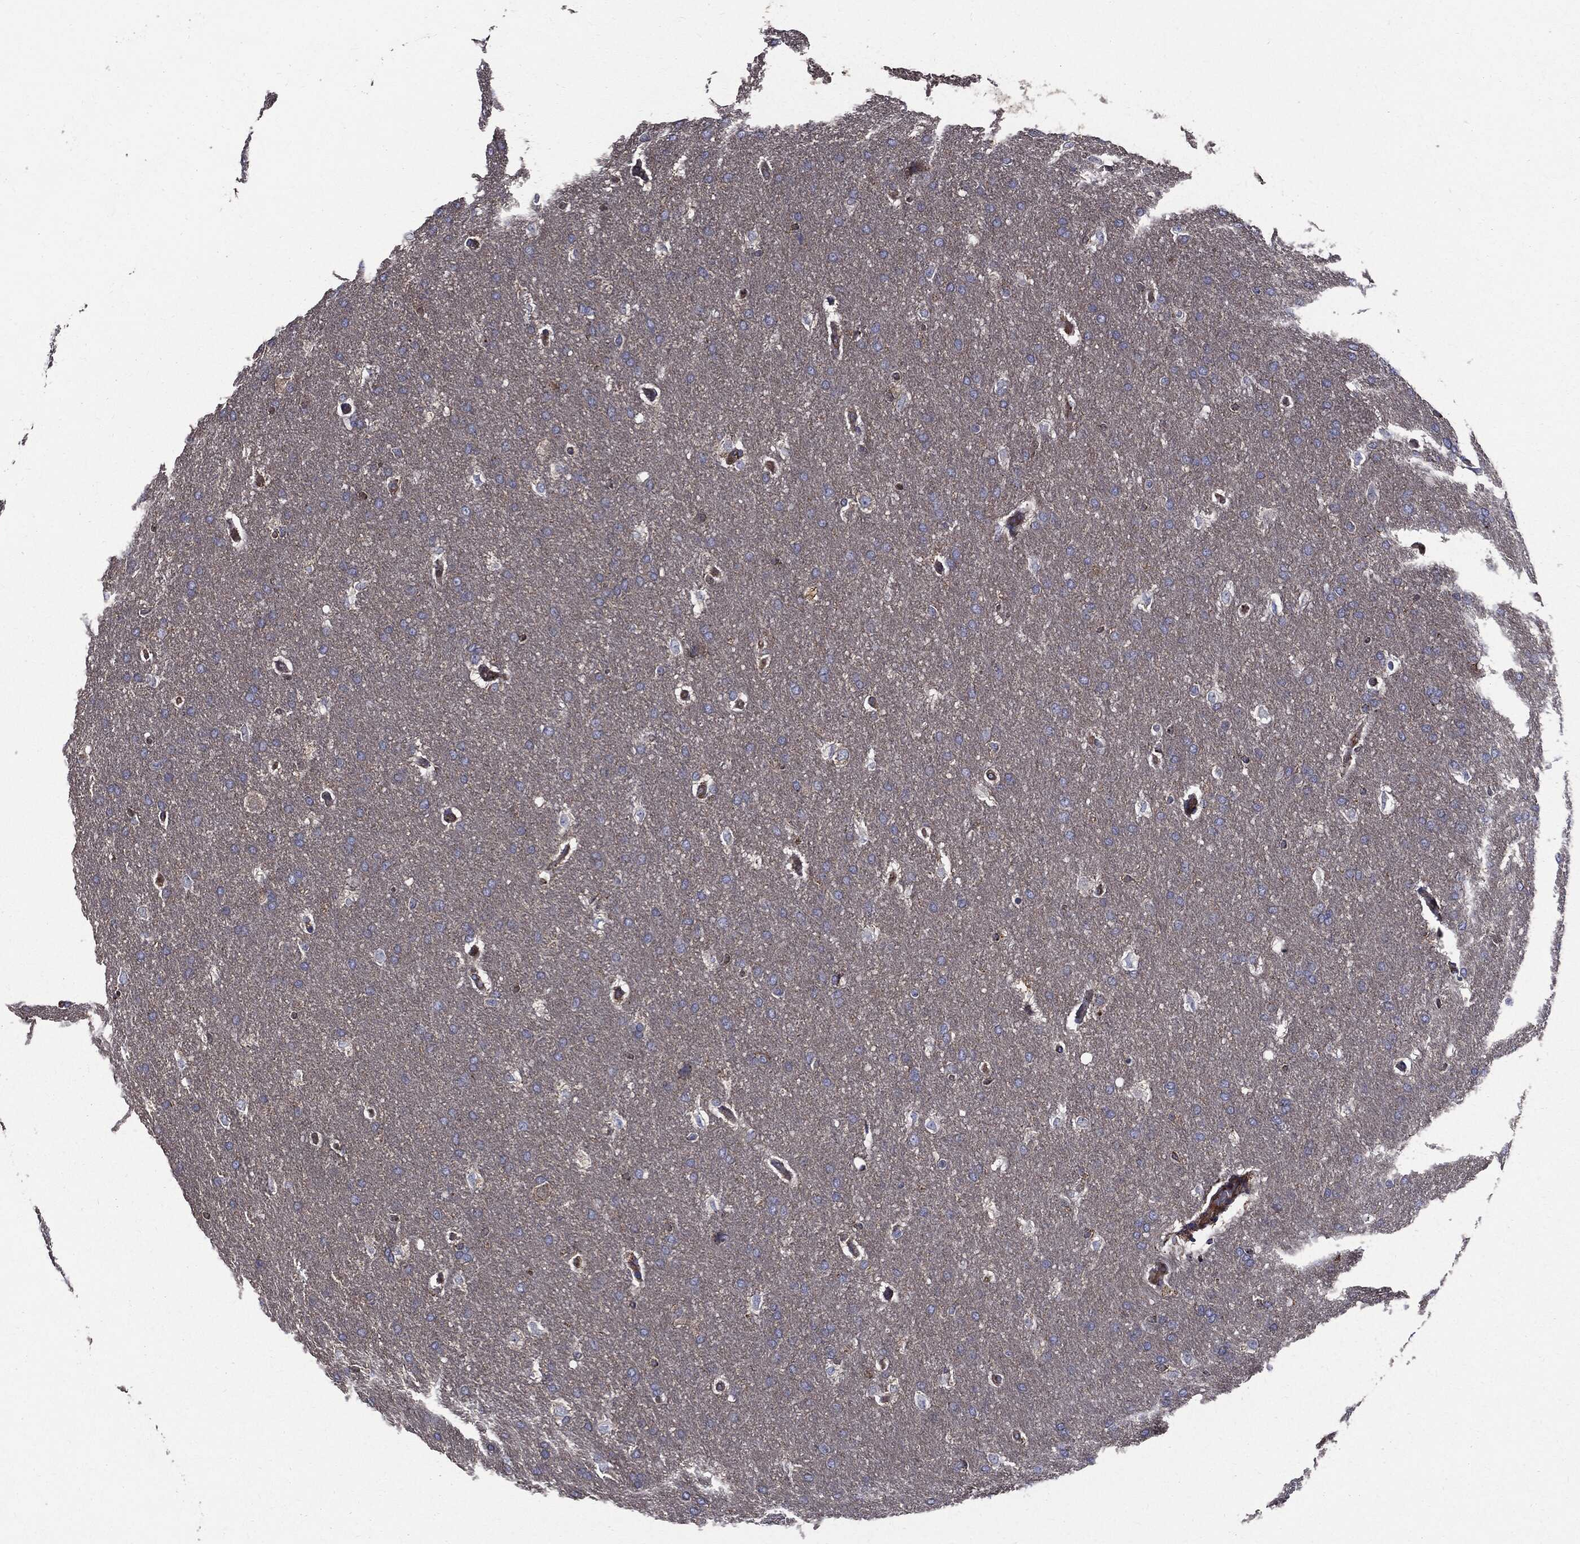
{"staining": {"intensity": "negative", "quantity": "none", "location": "none"}, "tissue": "glioma", "cell_type": "Tumor cells", "image_type": "cancer", "snomed": [{"axis": "morphology", "description": "Glioma, malignant, Low grade"}, {"axis": "topography", "description": "Brain"}], "caption": "The histopathology image exhibits no staining of tumor cells in malignant low-grade glioma. (Stains: DAB immunohistochemistry with hematoxylin counter stain, Microscopy: brightfield microscopy at high magnification).", "gene": "PDCD6IP", "patient": {"sex": "female", "age": 37}}